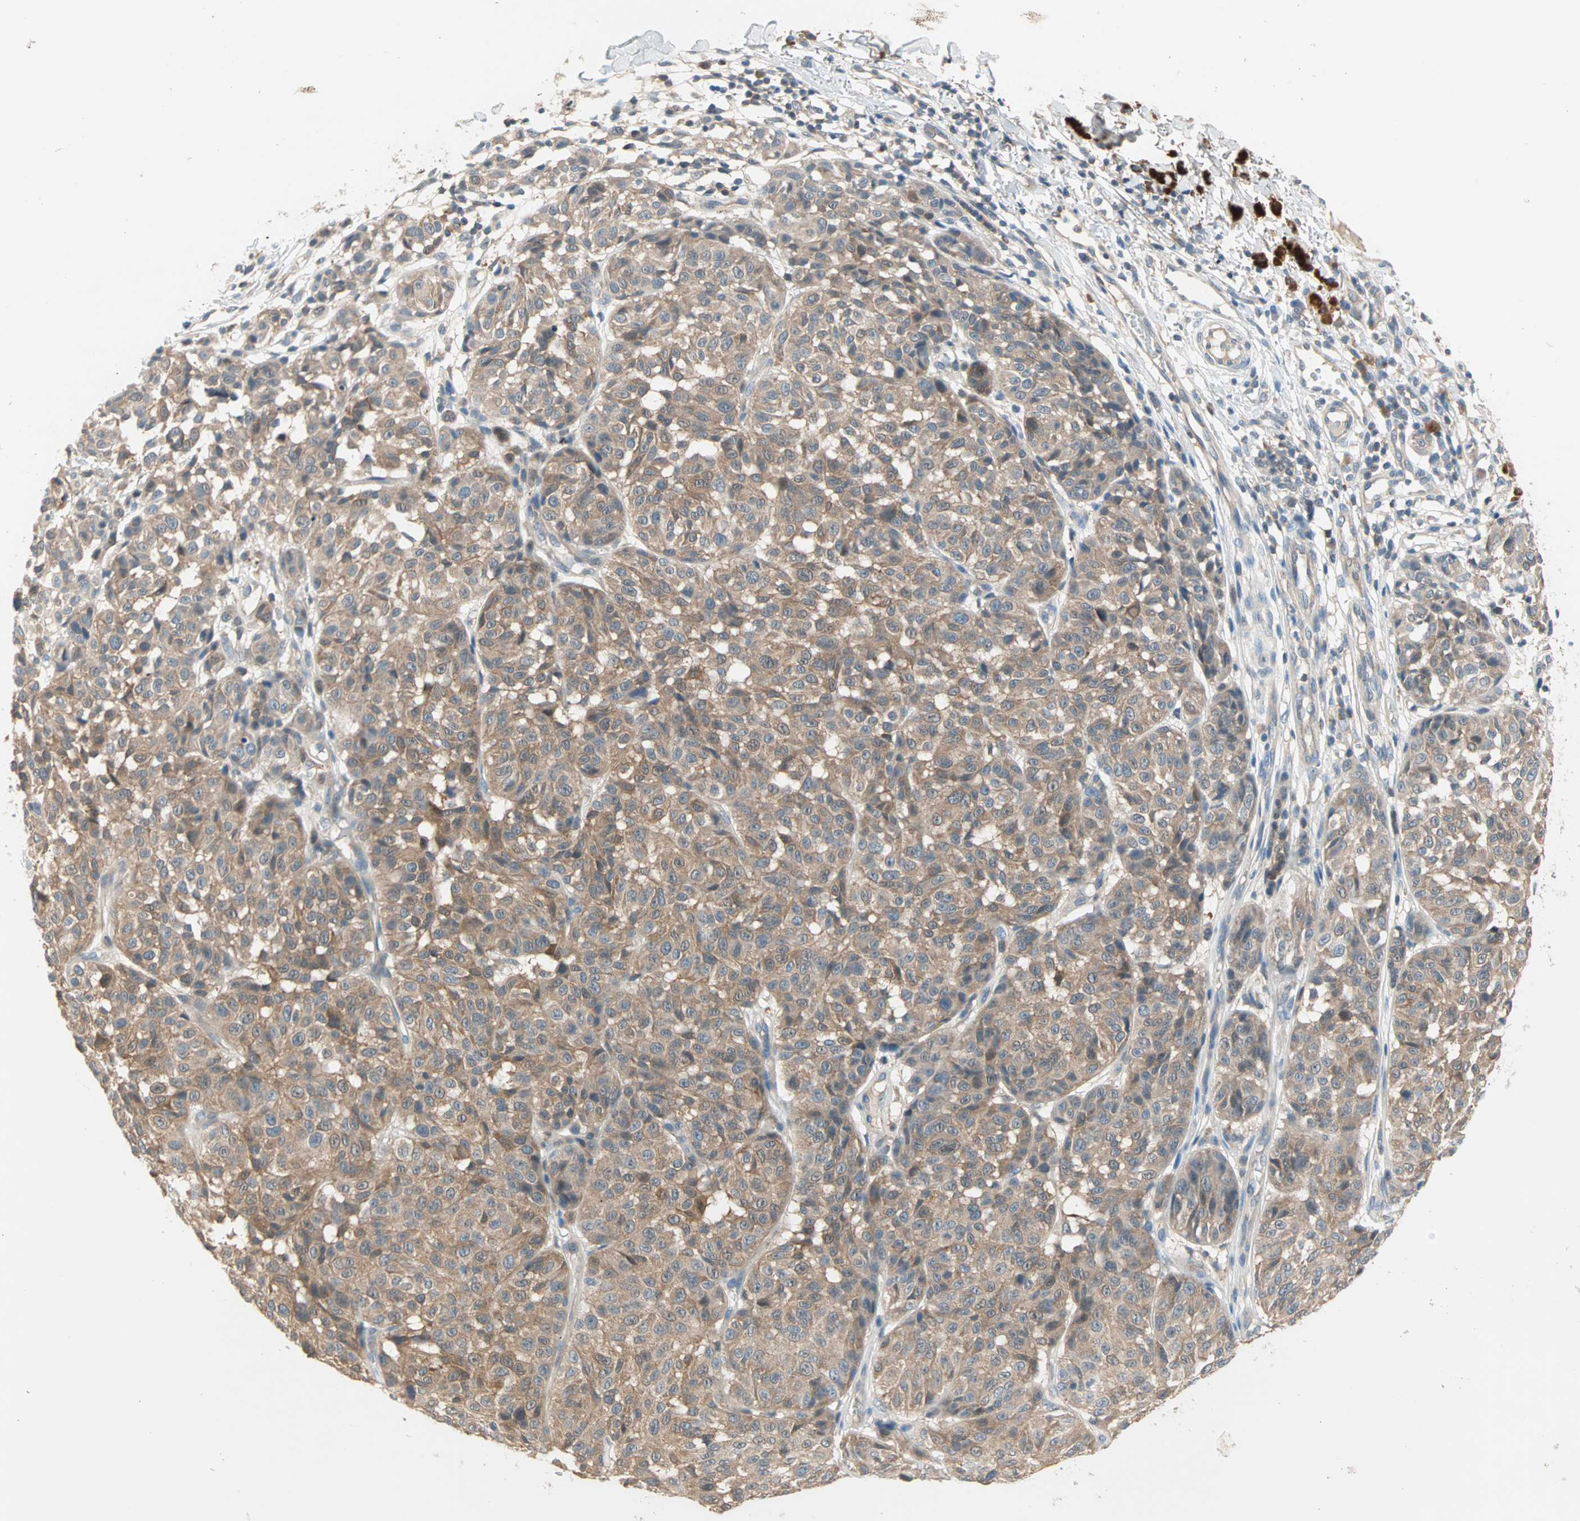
{"staining": {"intensity": "moderate", "quantity": ">75%", "location": "cytoplasmic/membranous"}, "tissue": "melanoma", "cell_type": "Tumor cells", "image_type": "cancer", "snomed": [{"axis": "morphology", "description": "Malignant melanoma, NOS"}, {"axis": "topography", "description": "Skin"}], "caption": "High-magnification brightfield microscopy of melanoma stained with DAB (3,3'-diaminobenzidine) (brown) and counterstained with hematoxylin (blue). tumor cells exhibit moderate cytoplasmic/membranous staining is appreciated in approximately>75% of cells. (brown staining indicates protein expression, while blue staining denotes nuclei).", "gene": "MPI", "patient": {"sex": "female", "age": 46}}